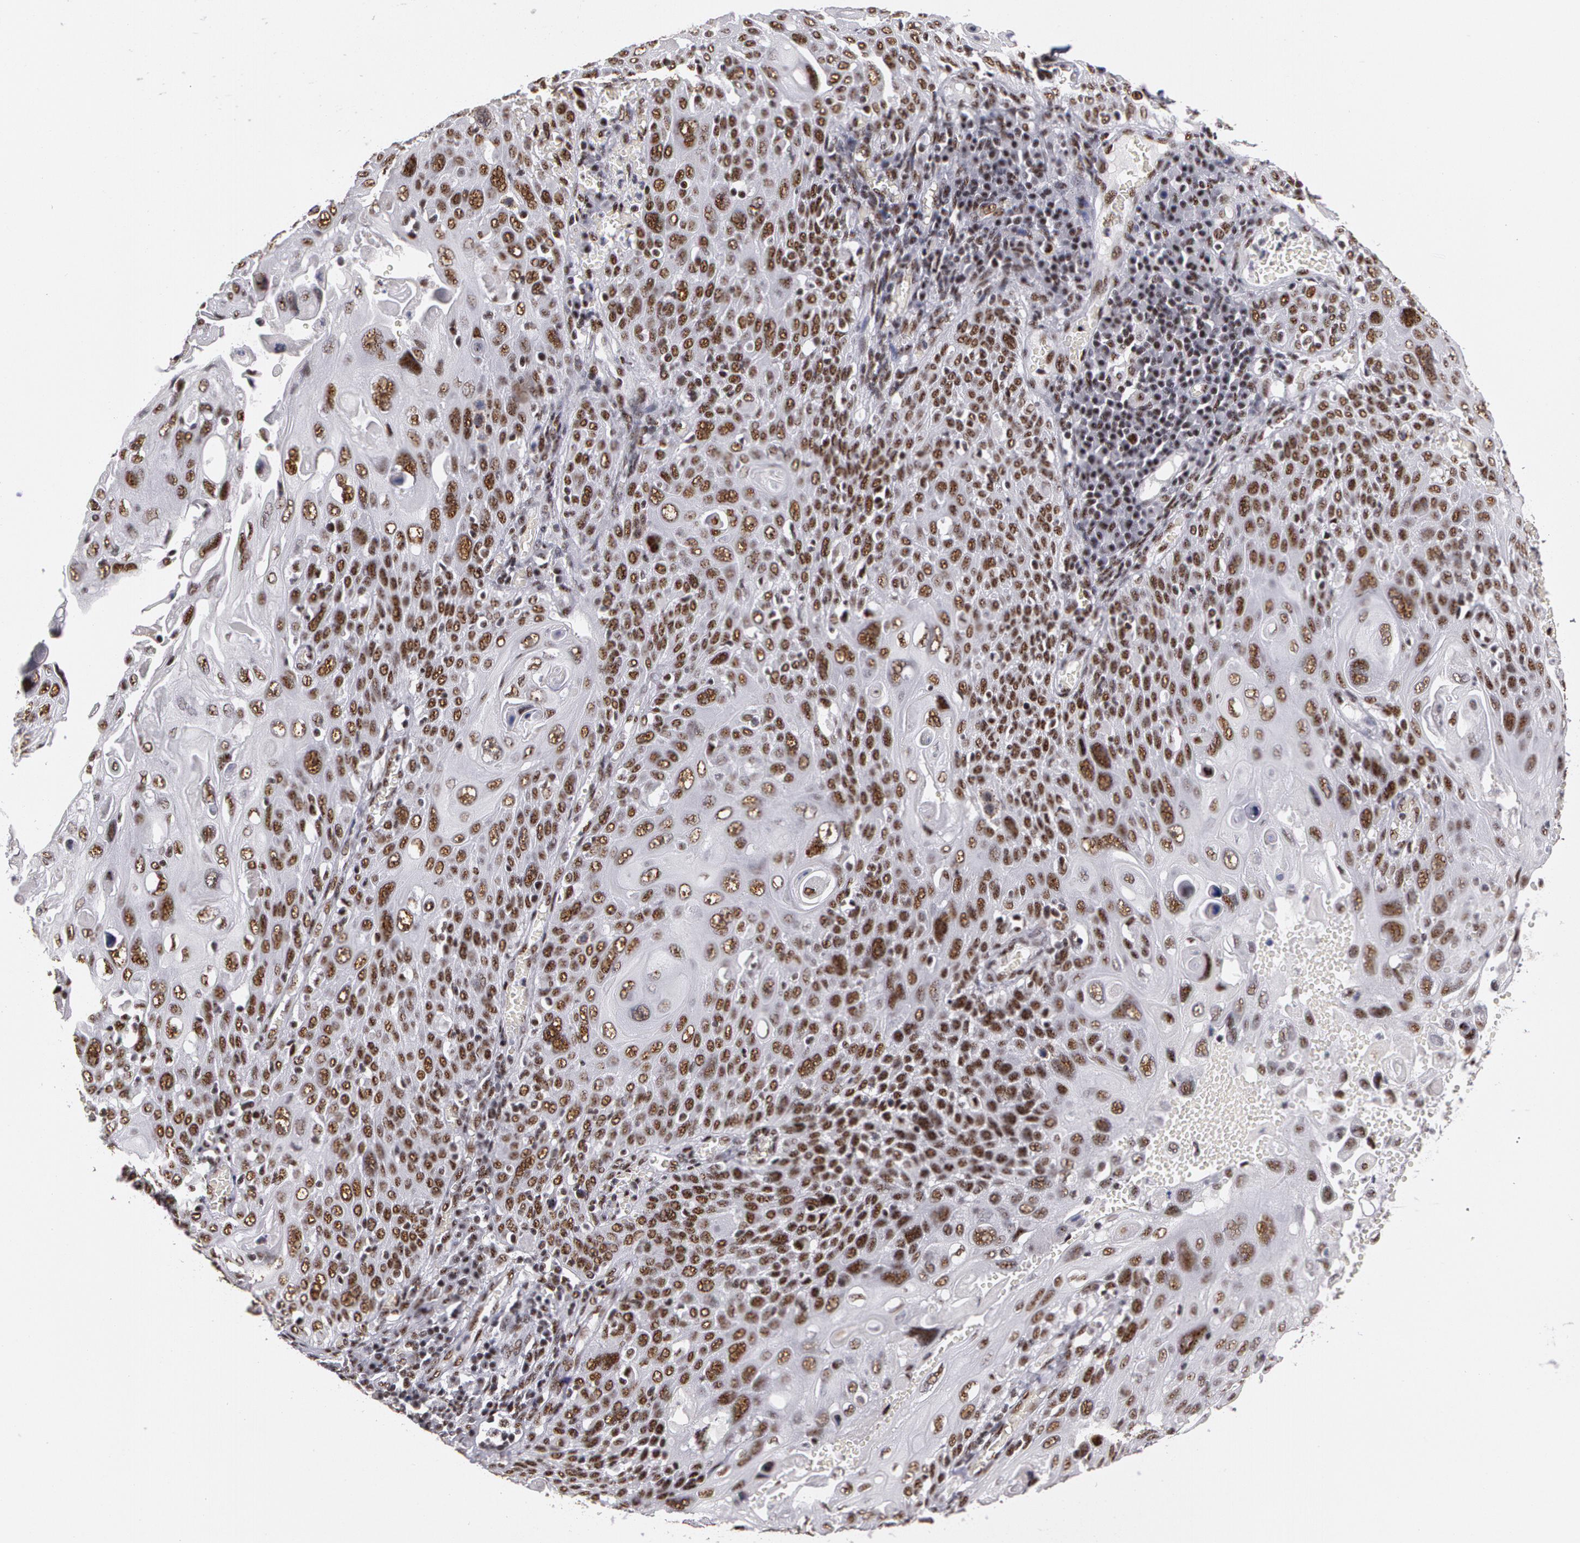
{"staining": {"intensity": "moderate", "quantity": ">75%", "location": "nuclear"}, "tissue": "cervical cancer", "cell_type": "Tumor cells", "image_type": "cancer", "snomed": [{"axis": "morphology", "description": "Squamous cell carcinoma, NOS"}, {"axis": "topography", "description": "Cervix"}], "caption": "Cervical cancer was stained to show a protein in brown. There is medium levels of moderate nuclear expression in about >75% of tumor cells.", "gene": "PNN", "patient": {"sex": "female", "age": 54}}